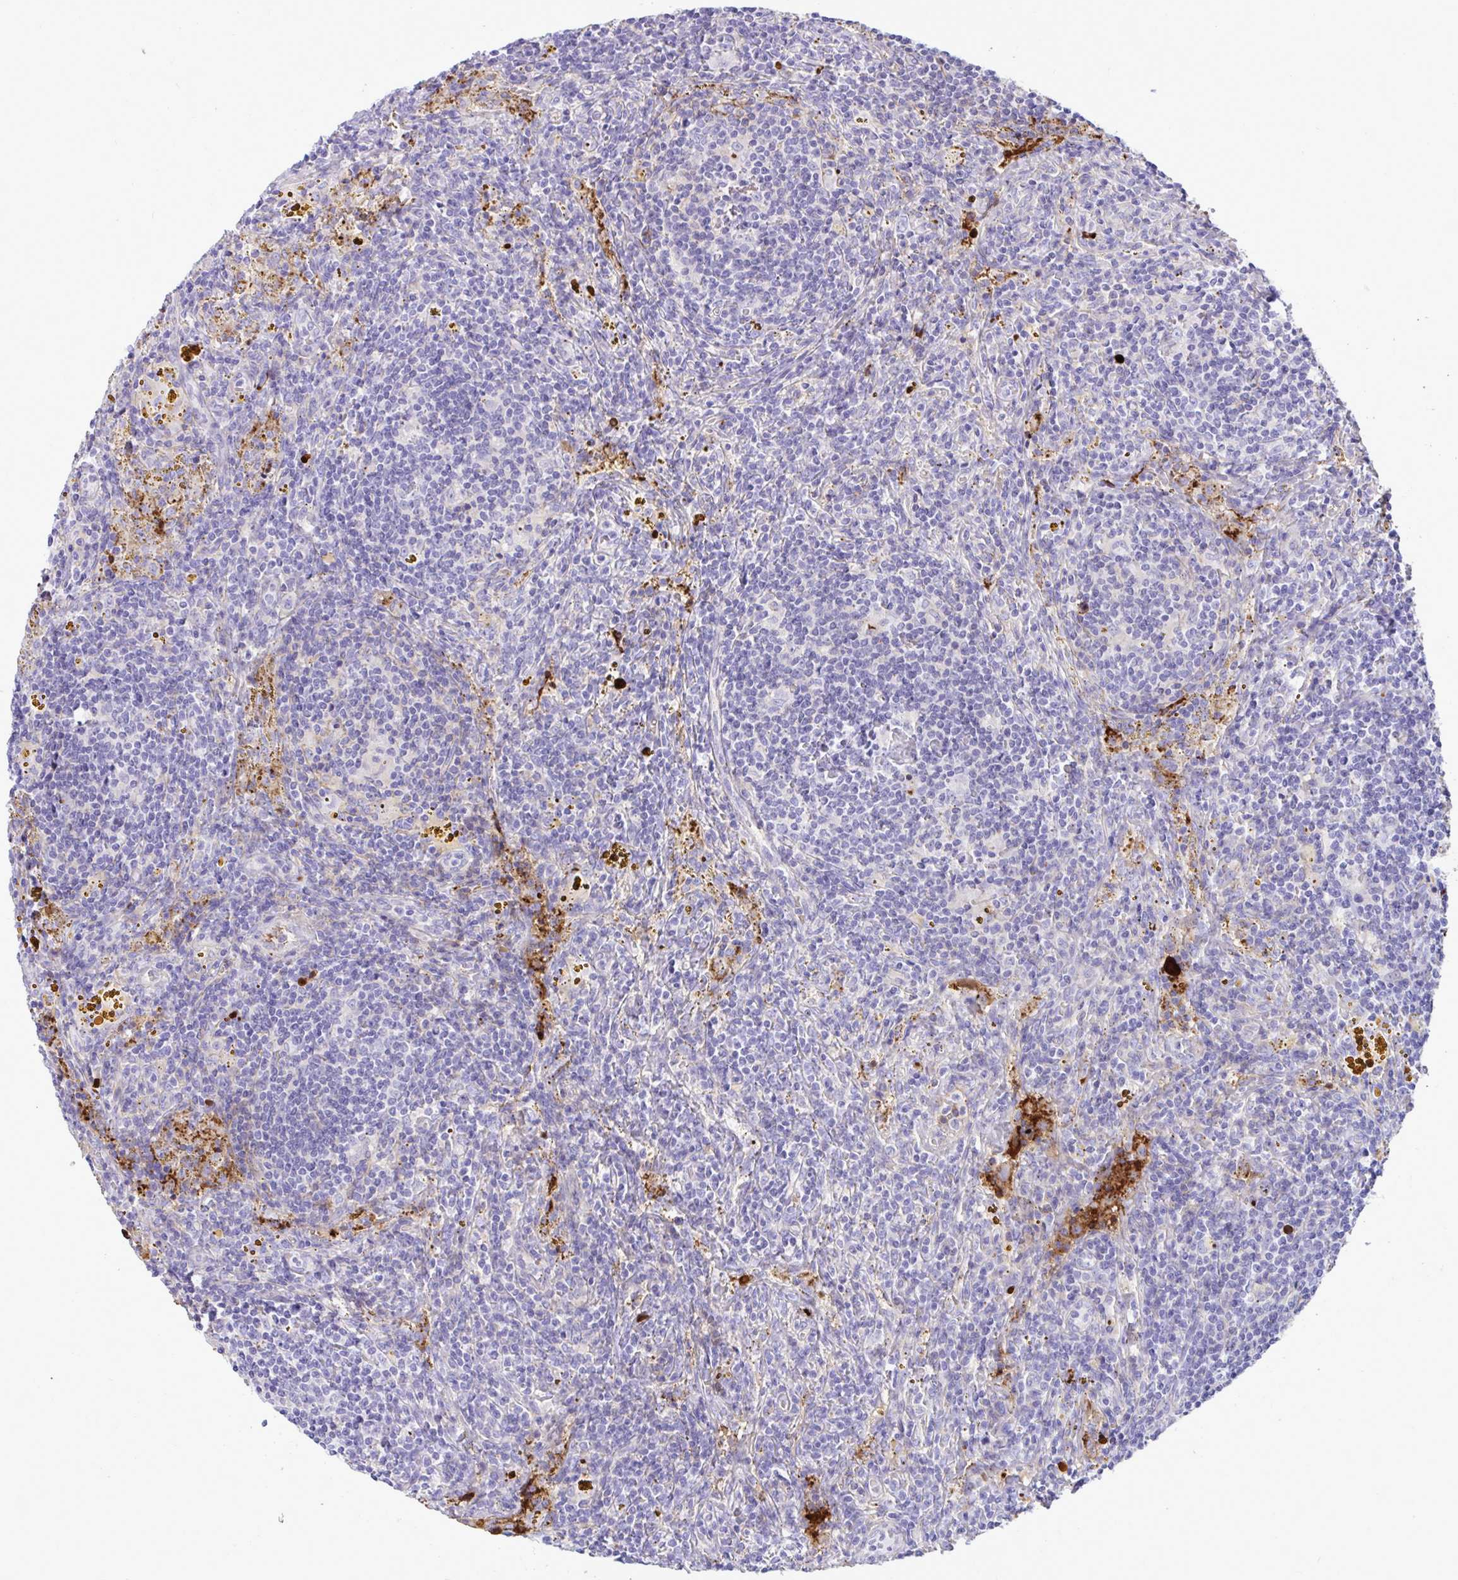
{"staining": {"intensity": "negative", "quantity": "none", "location": "none"}, "tissue": "lymphoma", "cell_type": "Tumor cells", "image_type": "cancer", "snomed": [{"axis": "morphology", "description": "Malignant lymphoma, non-Hodgkin's type, Low grade"}, {"axis": "topography", "description": "Spleen"}], "caption": "Immunohistochemical staining of human low-grade malignant lymphoma, non-Hodgkin's type displays no significant staining in tumor cells.", "gene": "F2", "patient": {"sex": "female", "age": 70}}